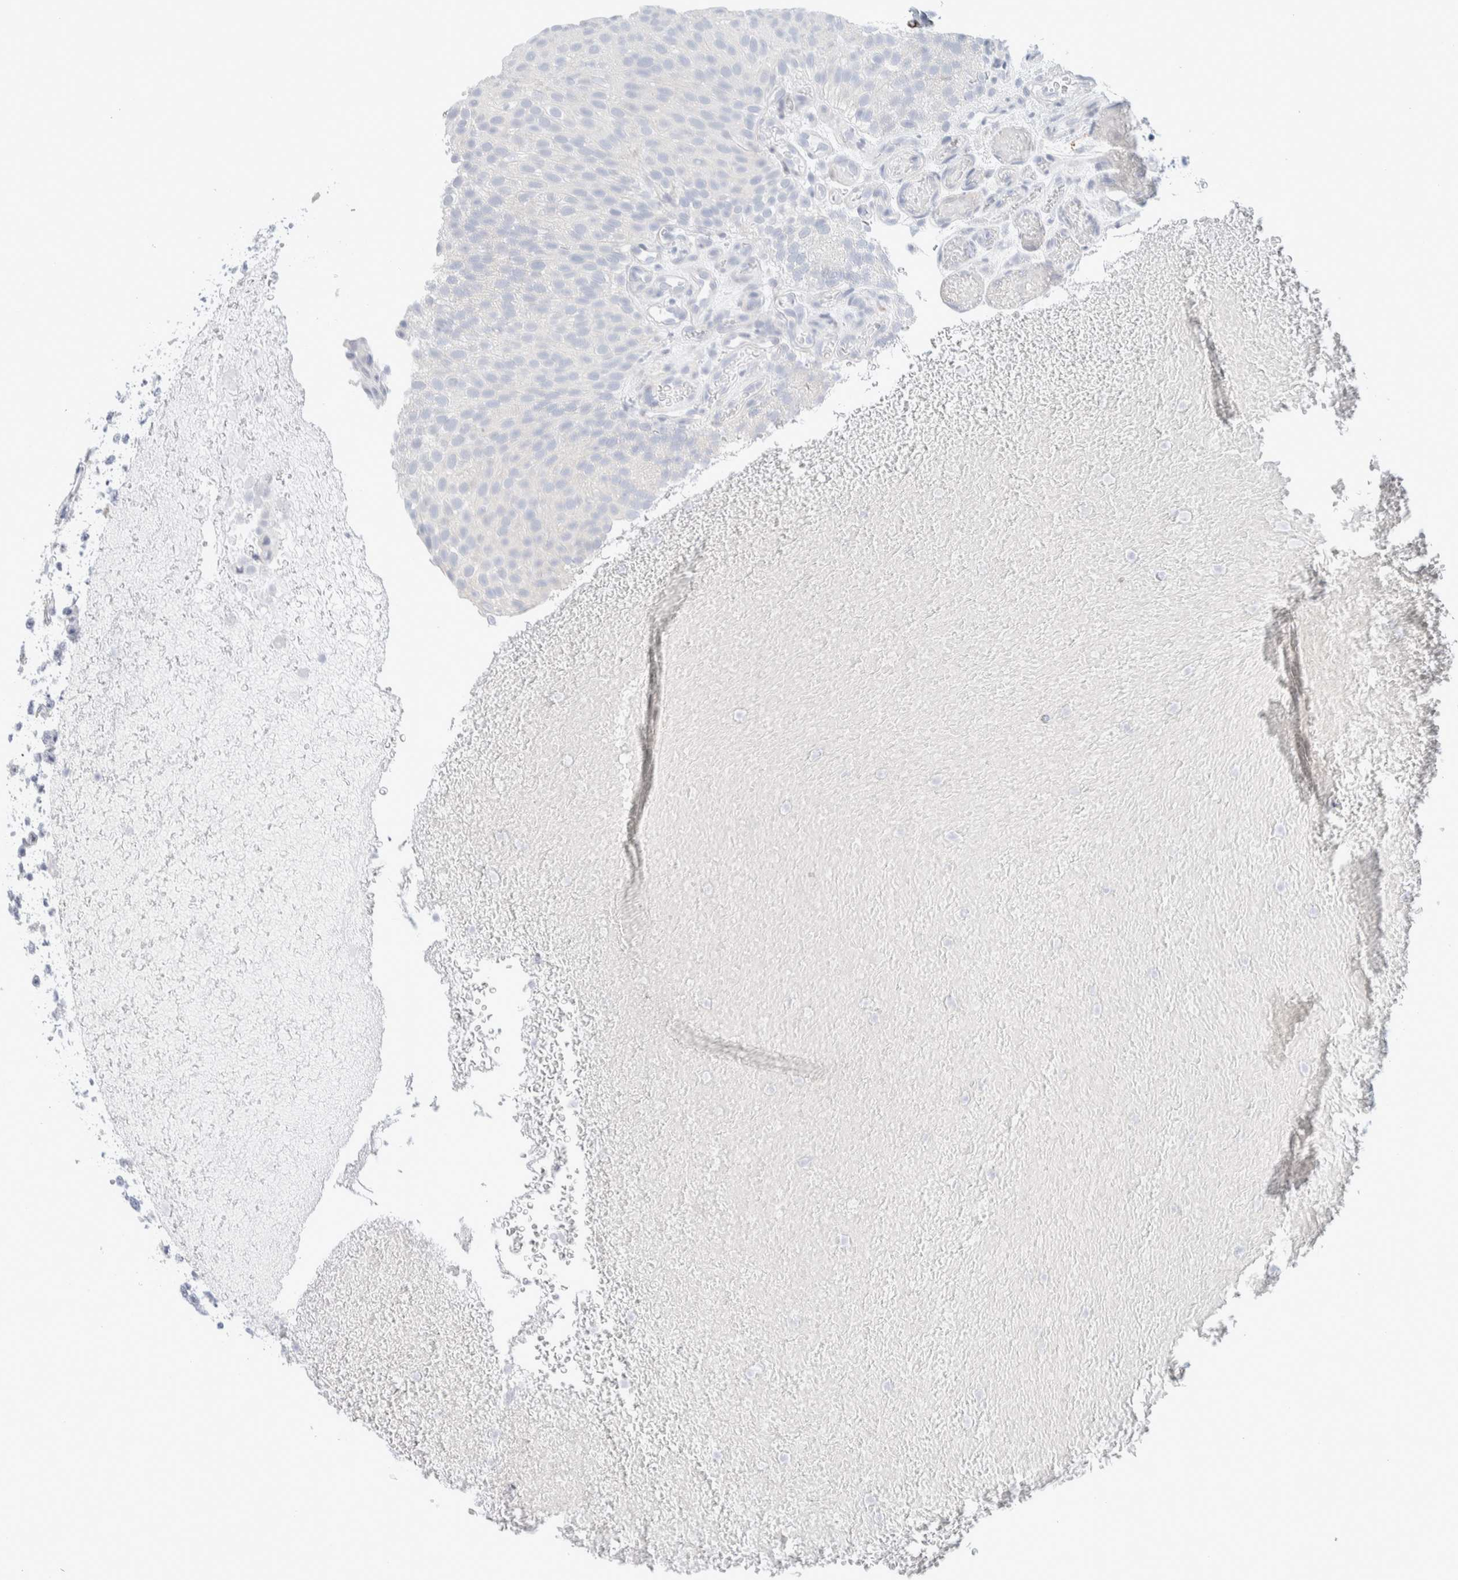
{"staining": {"intensity": "negative", "quantity": "none", "location": "none"}, "tissue": "urothelial cancer", "cell_type": "Tumor cells", "image_type": "cancer", "snomed": [{"axis": "morphology", "description": "Urothelial carcinoma, Low grade"}, {"axis": "topography", "description": "Urinary bladder"}], "caption": "Tumor cells show no significant staining in urothelial cancer.", "gene": "ATCAY", "patient": {"sex": "male", "age": 78}}